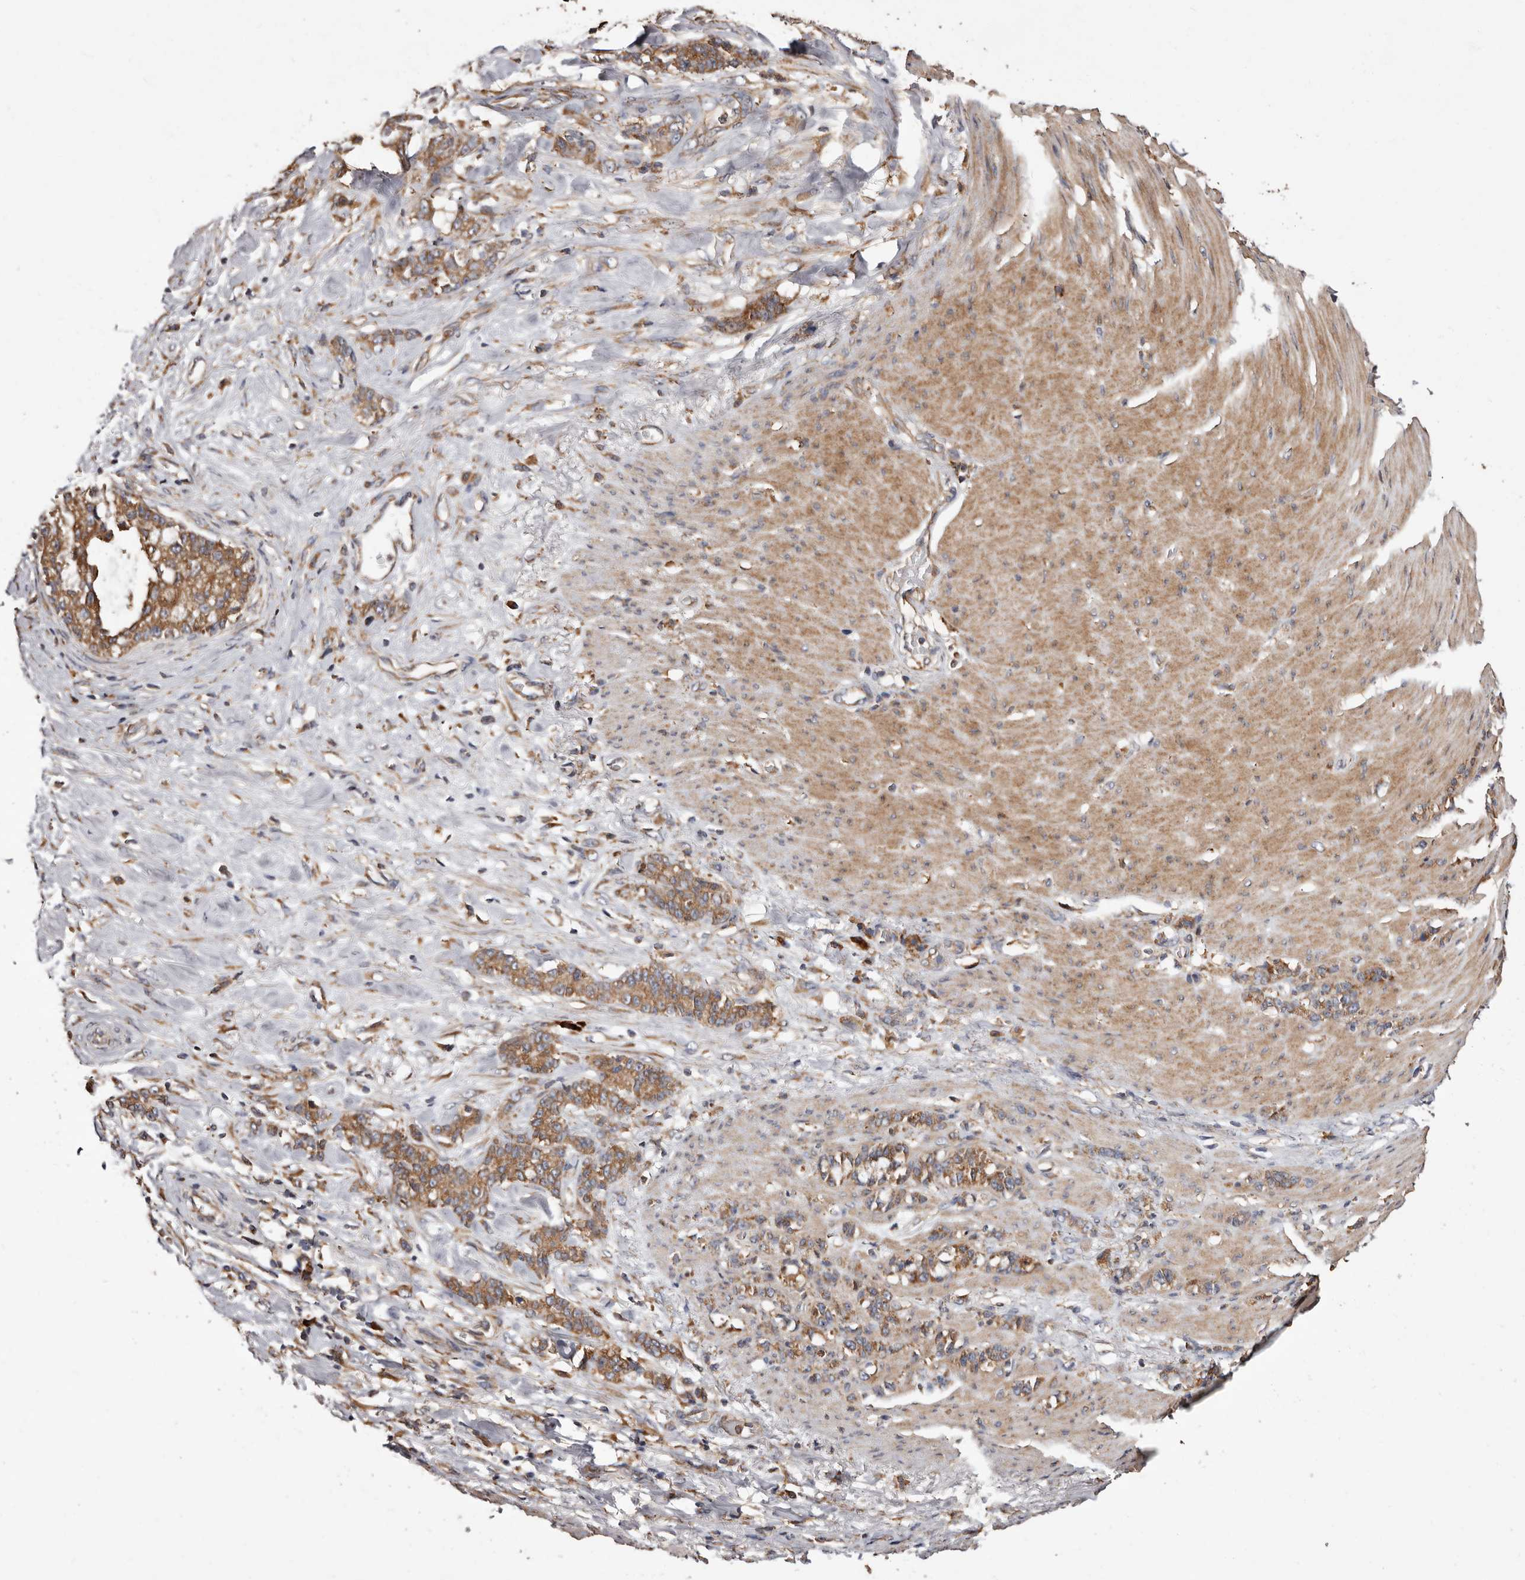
{"staining": {"intensity": "moderate", "quantity": ">75%", "location": "cytoplasmic/membranous"}, "tissue": "stomach cancer", "cell_type": "Tumor cells", "image_type": "cancer", "snomed": [{"axis": "morphology", "description": "Adenocarcinoma, NOS"}, {"axis": "topography", "description": "Stomach, lower"}], "caption": "This micrograph shows immunohistochemistry staining of human stomach cancer (adenocarcinoma), with medium moderate cytoplasmic/membranous expression in about >75% of tumor cells.", "gene": "STEAP2", "patient": {"sex": "male", "age": 88}}